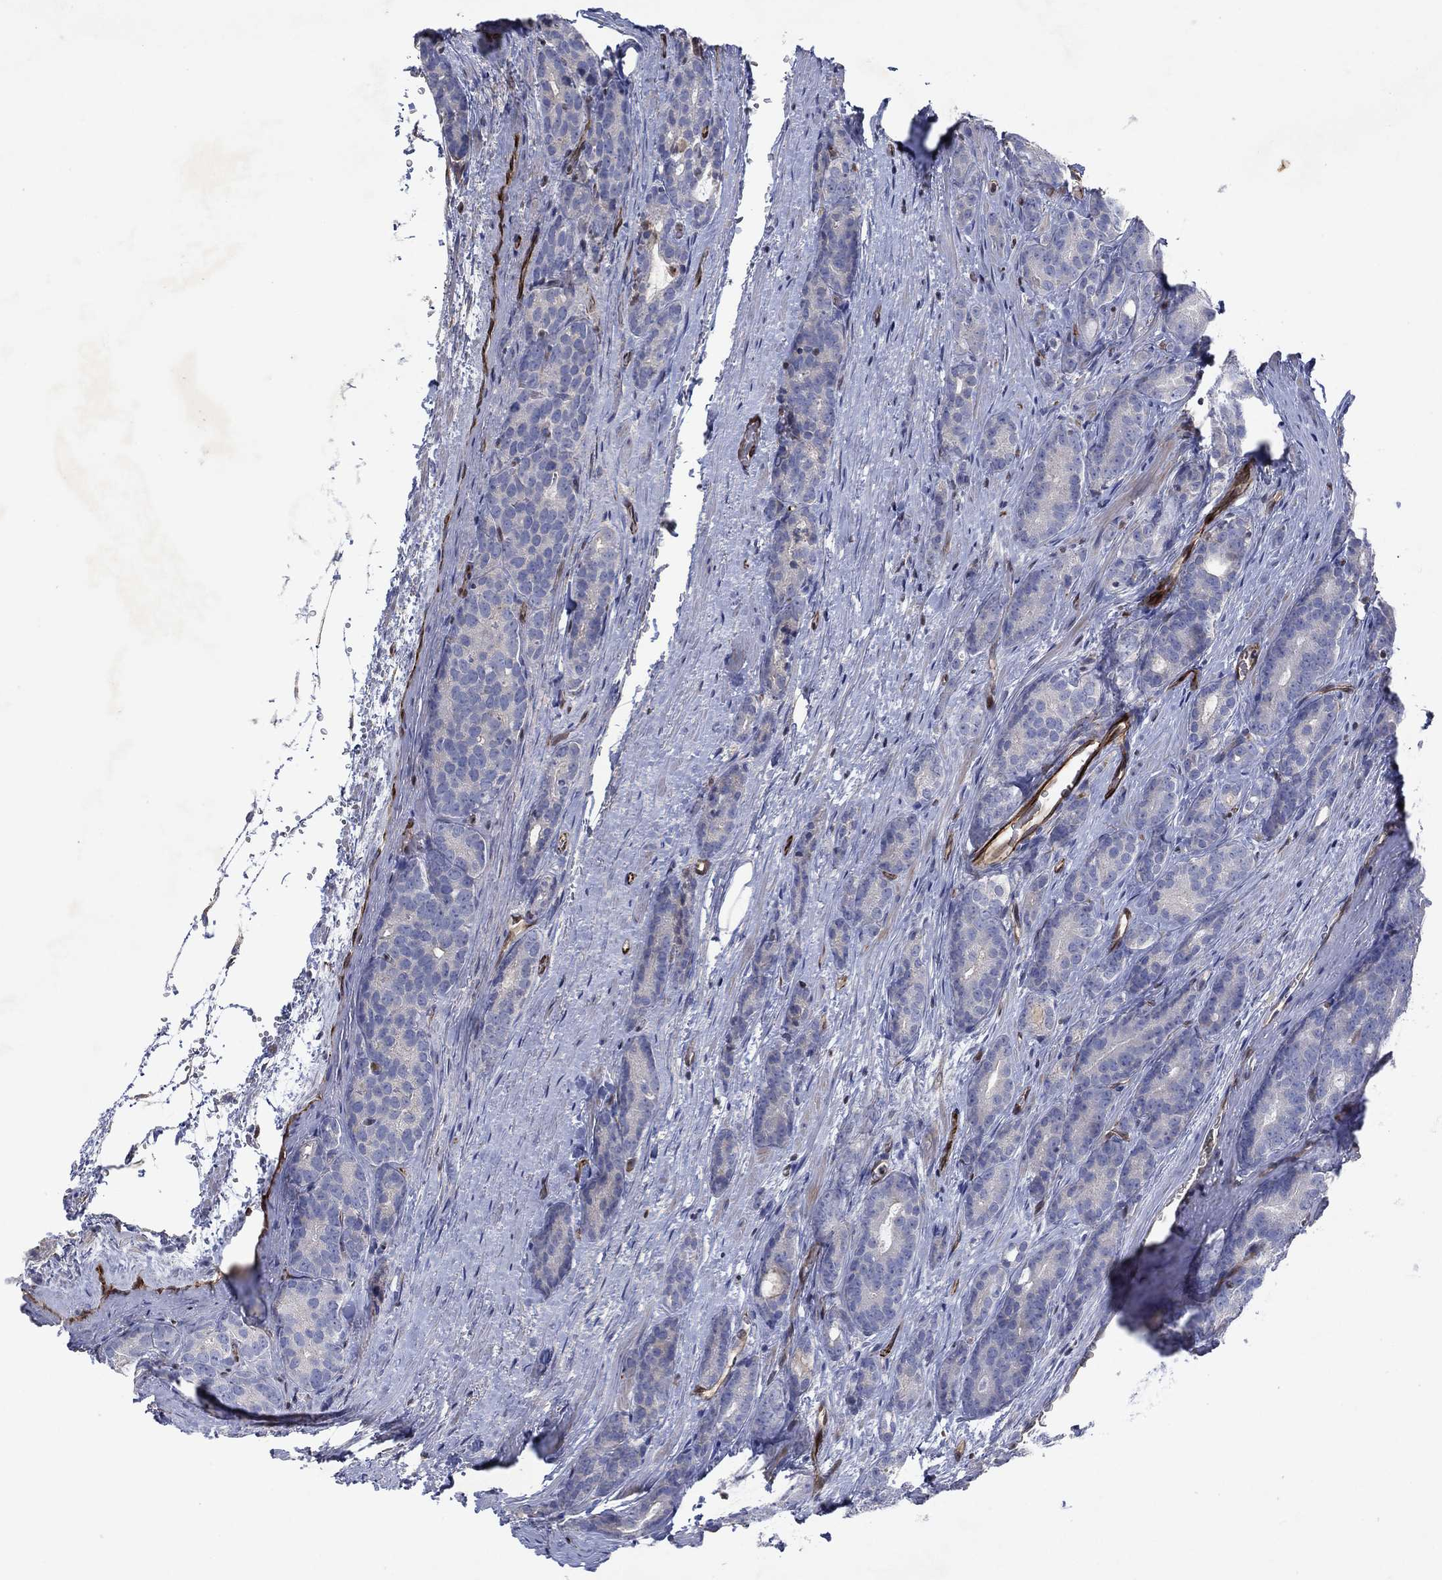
{"staining": {"intensity": "negative", "quantity": "none", "location": "none"}, "tissue": "prostate cancer", "cell_type": "Tumor cells", "image_type": "cancer", "snomed": [{"axis": "morphology", "description": "Adenocarcinoma, NOS"}, {"axis": "topography", "description": "Prostate"}], "caption": "Immunohistochemical staining of human prostate adenocarcinoma displays no significant expression in tumor cells.", "gene": "FLI1", "patient": {"sex": "male", "age": 71}}